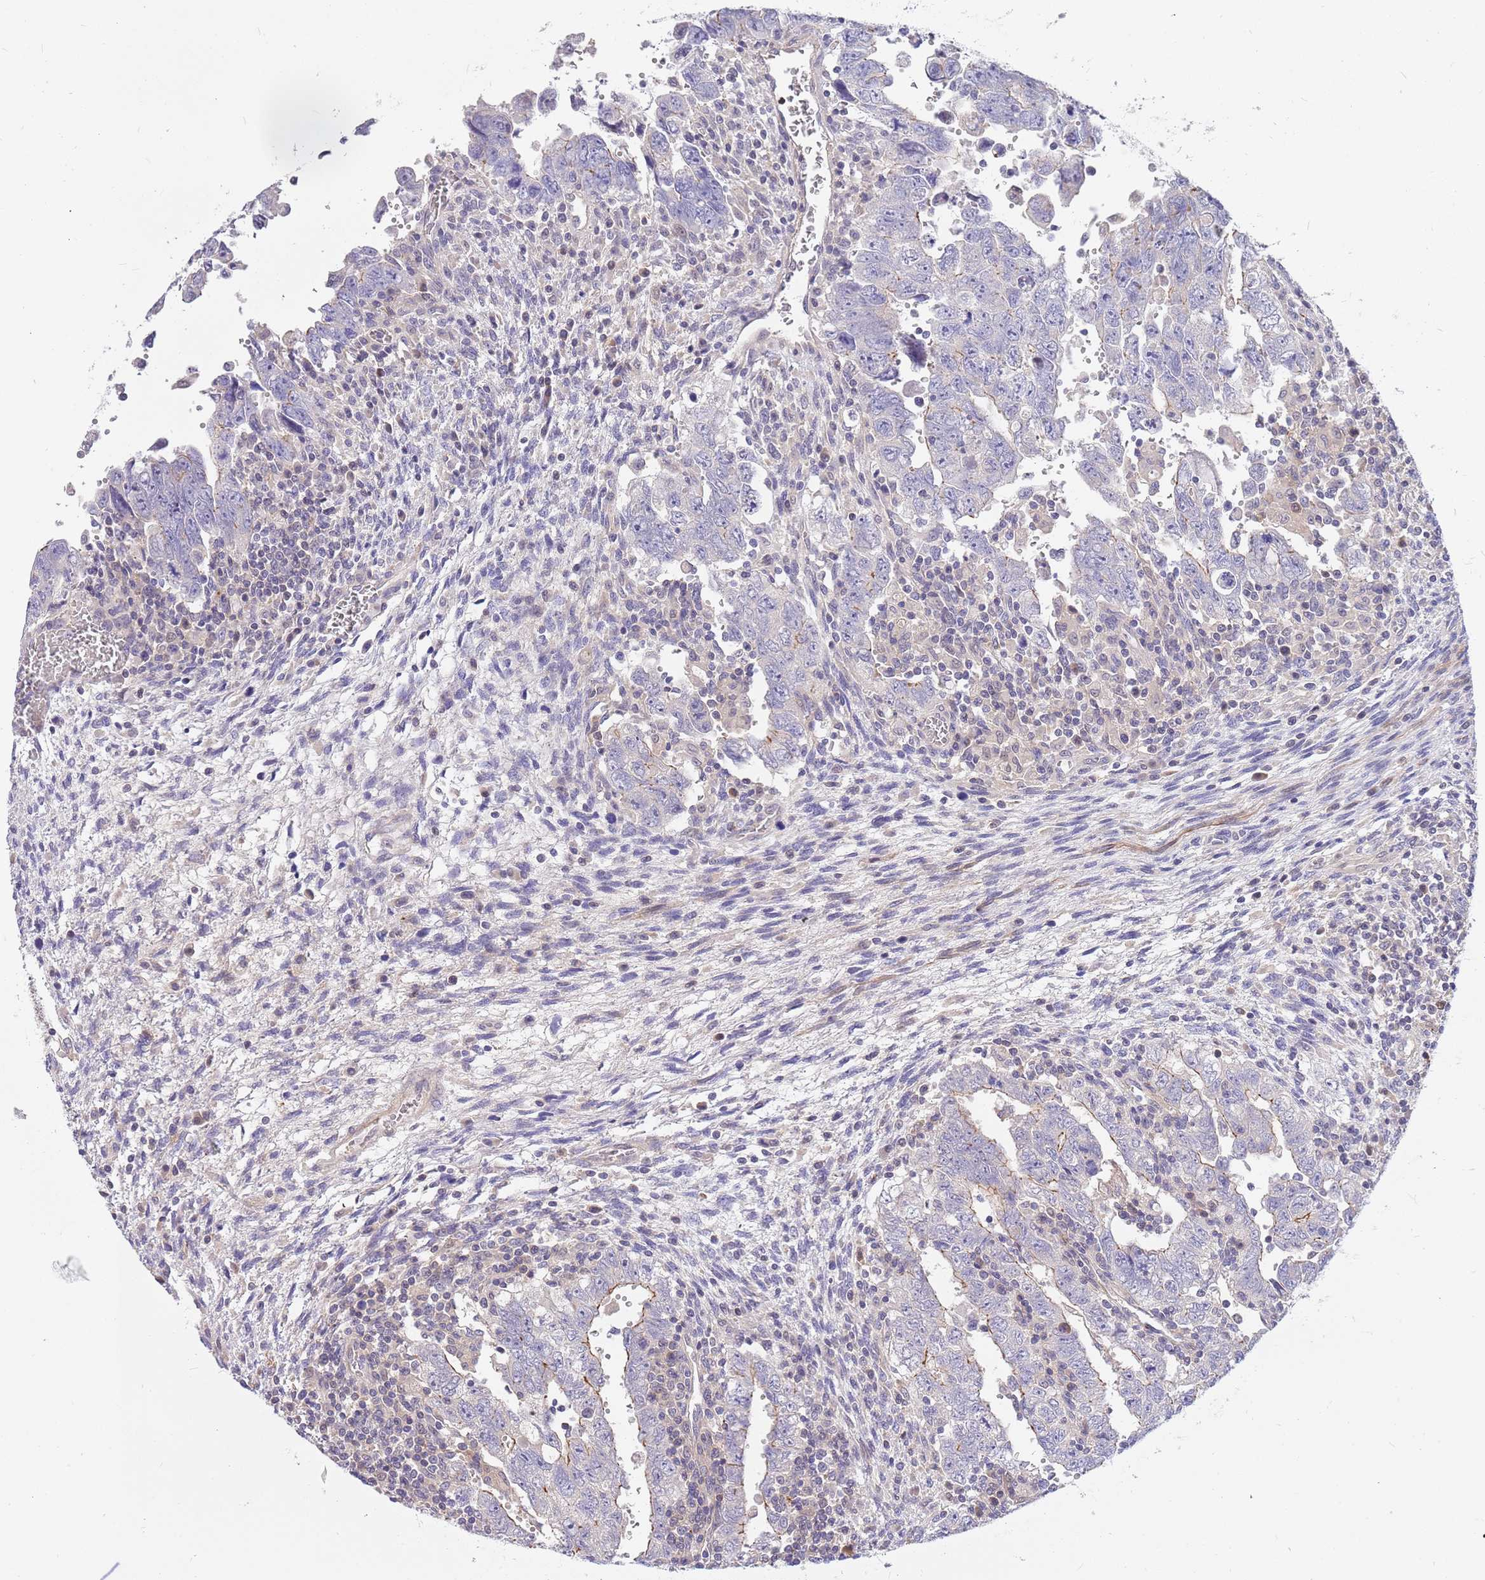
{"staining": {"intensity": "negative", "quantity": "none", "location": "none"}, "tissue": "testis cancer", "cell_type": "Tumor cells", "image_type": "cancer", "snomed": [{"axis": "morphology", "description": "Carcinoma, Embryonal, NOS"}, {"axis": "topography", "description": "Testis"}], "caption": "Protein analysis of testis cancer exhibits no significant staining in tumor cells.", "gene": "MVD", "patient": {"sex": "male", "age": 28}}